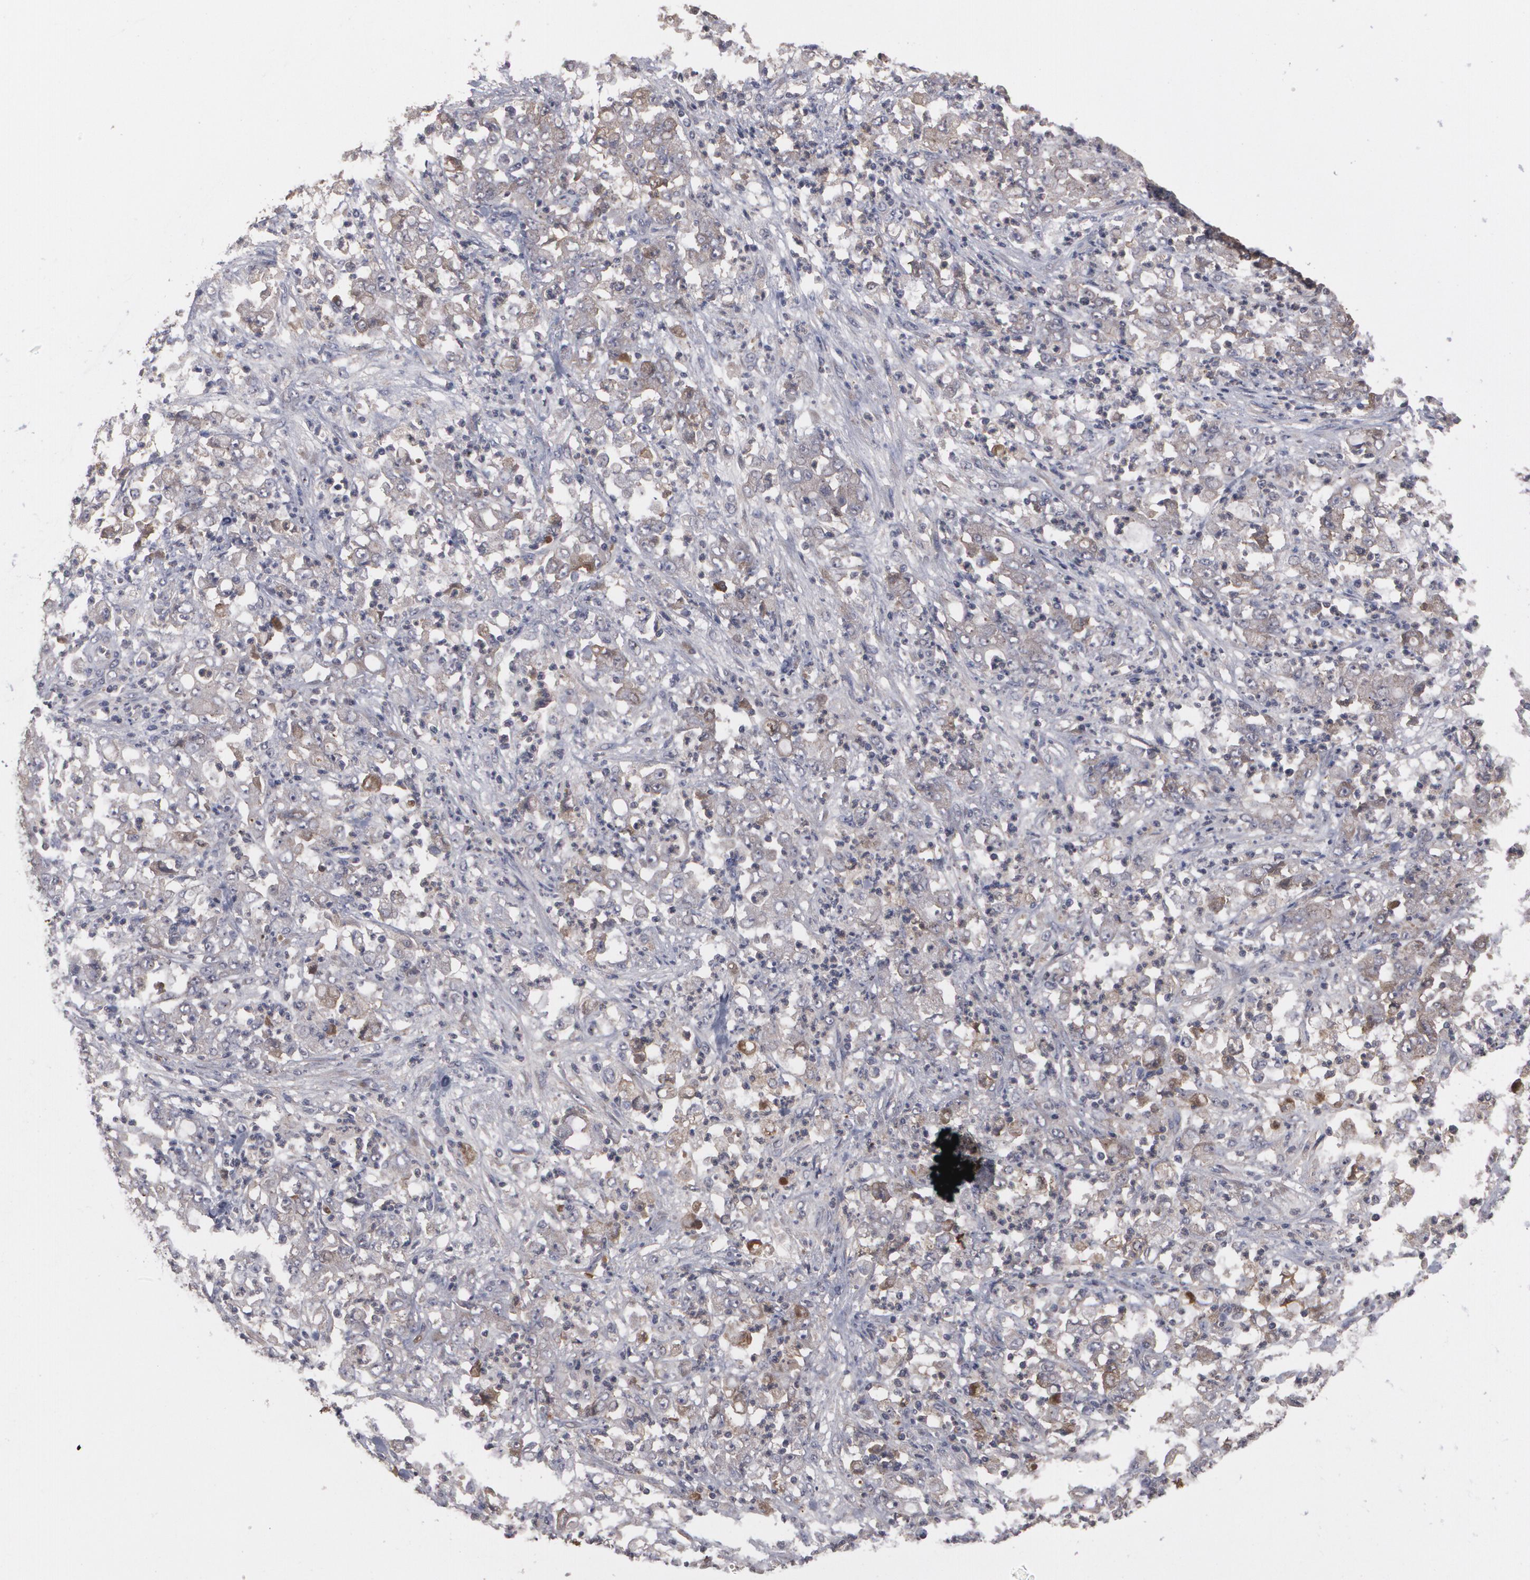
{"staining": {"intensity": "moderate", "quantity": ">75%", "location": "cytoplasmic/membranous"}, "tissue": "stomach cancer", "cell_type": "Tumor cells", "image_type": "cancer", "snomed": [{"axis": "morphology", "description": "Adenocarcinoma, NOS"}, {"axis": "topography", "description": "Stomach, lower"}], "caption": "This is an image of immunohistochemistry staining of adenocarcinoma (stomach), which shows moderate staining in the cytoplasmic/membranous of tumor cells.", "gene": "ARF6", "patient": {"sex": "female", "age": 71}}